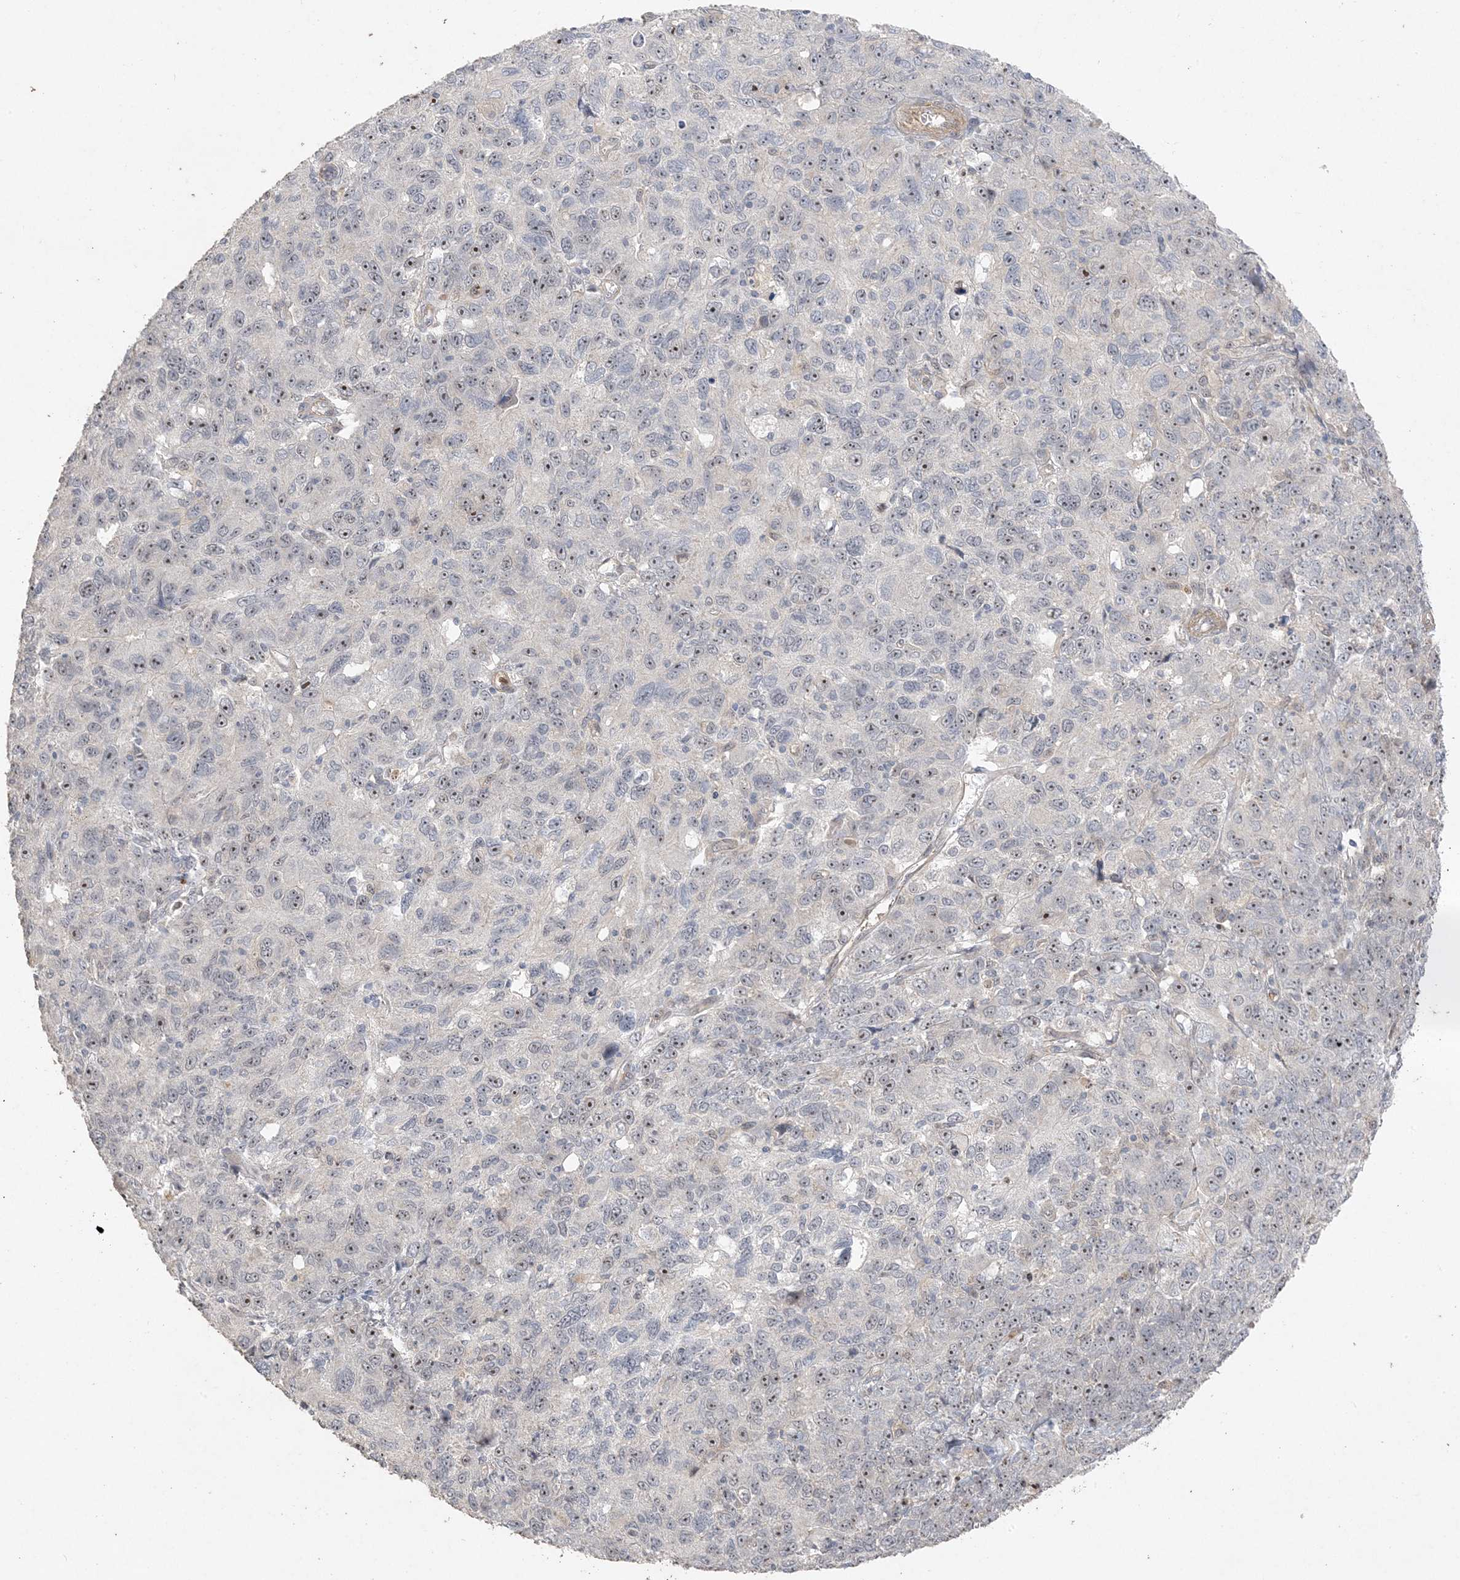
{"staining": {"intensity": "moderate", "quantity": "<25%", "location": "nuclear"}, "tissue": "ovarian cancer", "cell_type": "Tumor cells", "image_type": "cancer", "snomed": [{"axis": "morphology", "description": "Carcinoma, endometroid"}, {"axis": "topography", "description": "Ovary"}], "caption": "IHC micrograph of ovarian cancer stained for a protein (brown), which exhibits low levels of moderate nuclear staining in approximately <25% of tumor cells.", "gene": "DDX18", "patient": {"sex": "female", "age": 42}}